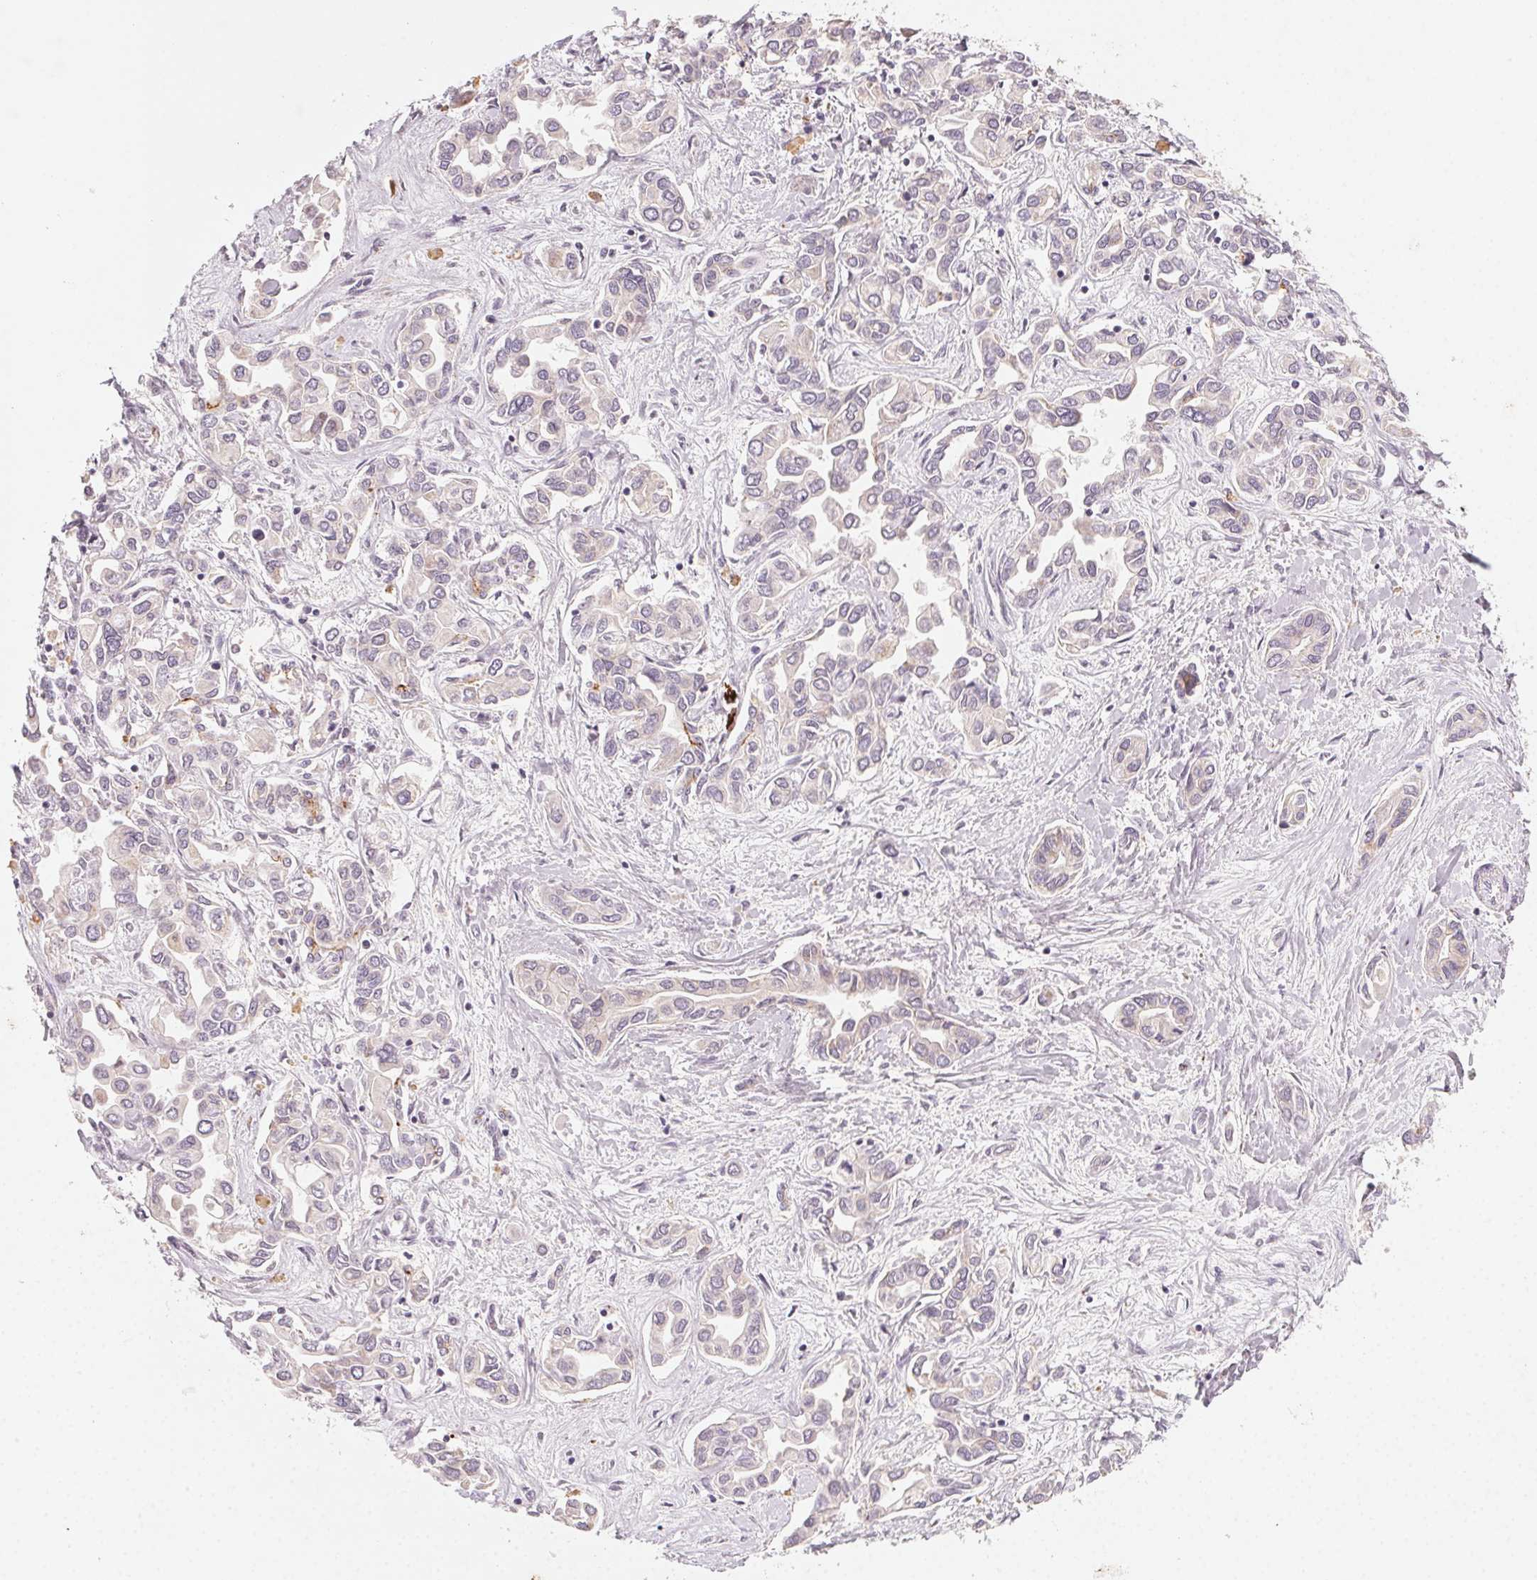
{"staining": {"intensity": "negative", "quantity": "none", "location": "none"}, "tissue": "liver cancer", "cell_type": "Tumor cells", "image_type": "cancer", "snomed": [{"axis": "morphology", "description": "Cholangiocarcinoma"}, {"axis": "topography", "description": "Liver"}], "caption": "This is a photomicrograph of IHC staining of cholangiocarcinoma (liver), which shows no expression in tumor cells.", "gene": "NCOA4", "patient": {"sex": "female", "age": 64}}